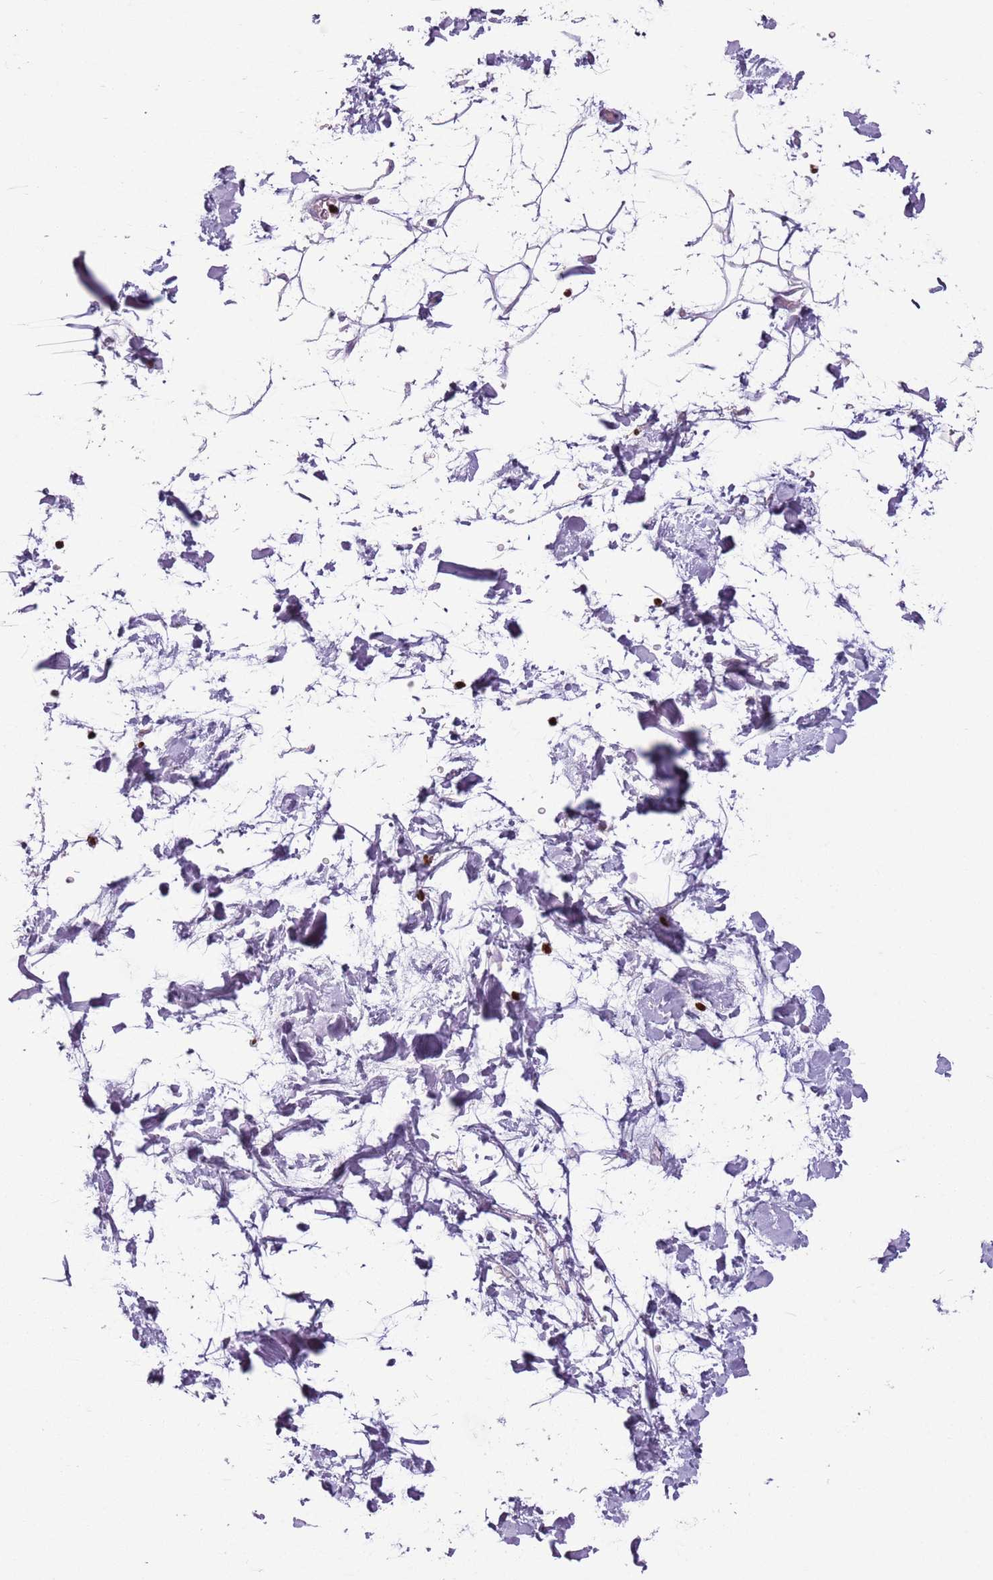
{"staining": {"intensity": "negative", "quantity": "none", "location": "none"}, "tissue": "adipose tissue", "cell_type": "Adipocytes", "image_type": "normal", "snomed": [{"axis": "morphology", "description": "Normal tissue, NOS"}, {"axis": "topography", "description": "Soft tissue"}], "caption": "This is a photomicrograph of immunohistochemistry staining of unremarkable adipose tissue, which shows no positivity in adipocytes.", "gene": "CELF6", "patient": {"sex": "male", "age": 72}}